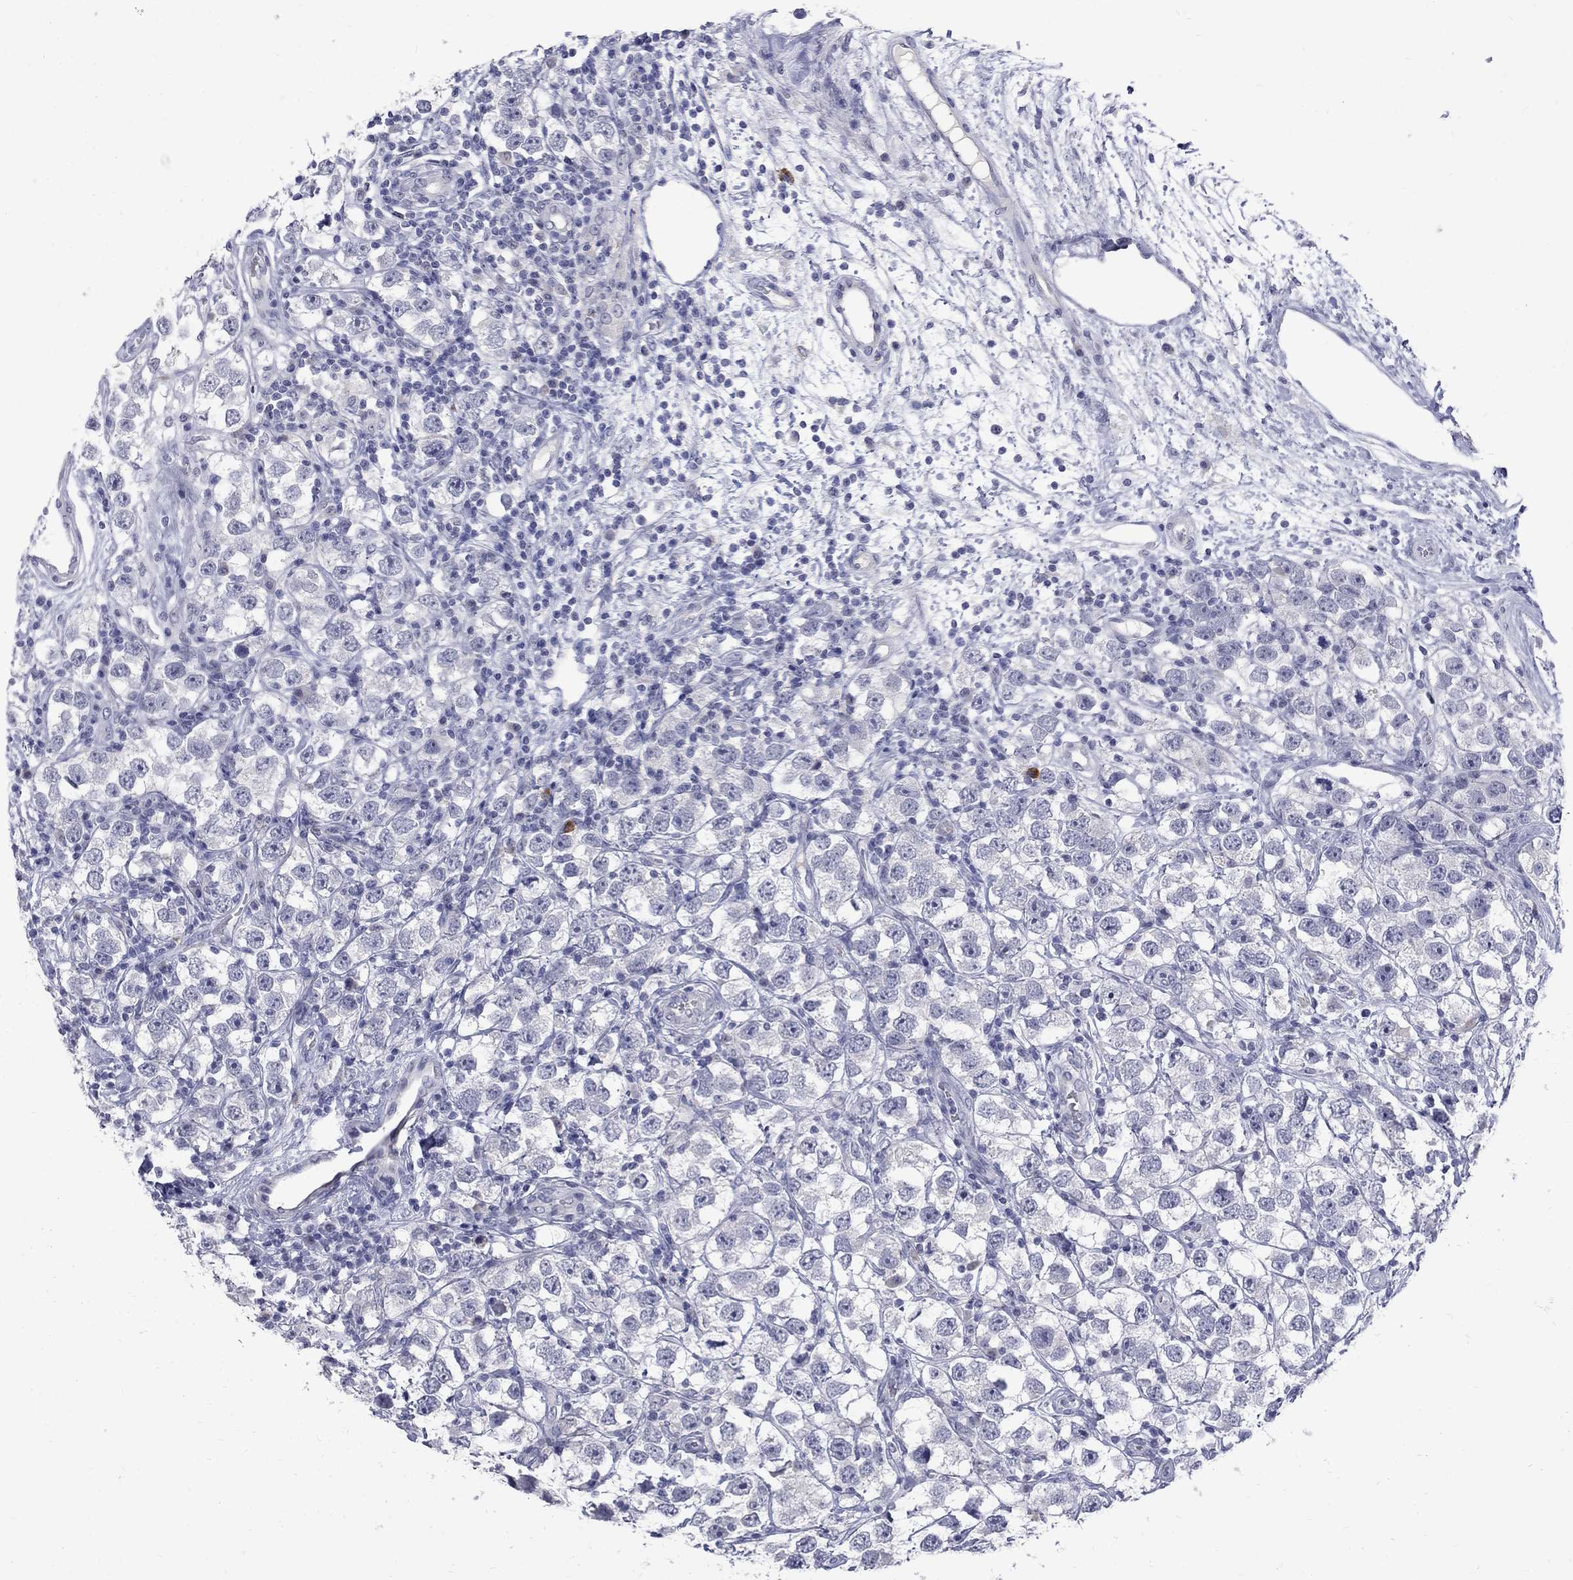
{"staining": {"intensity": "negative", "quantity": "none", "location": "none"}, "tissue": "testis cancer", "cell_type": "Tumor cells", "image_type": "cancer", "snomed": [{"axis": "morphology", "description": "Seminoma, NOS"}, {"axis": "topography", "description": "Testis"}], "caption": "DAB (3,3'-diaminobenzidine) immunohistochemical staining of human seminoma (testis) exhibits no significant positivity in tumor cells.", "gene": "CTNND2", "patient": {"sex": "male", "age": 26}}